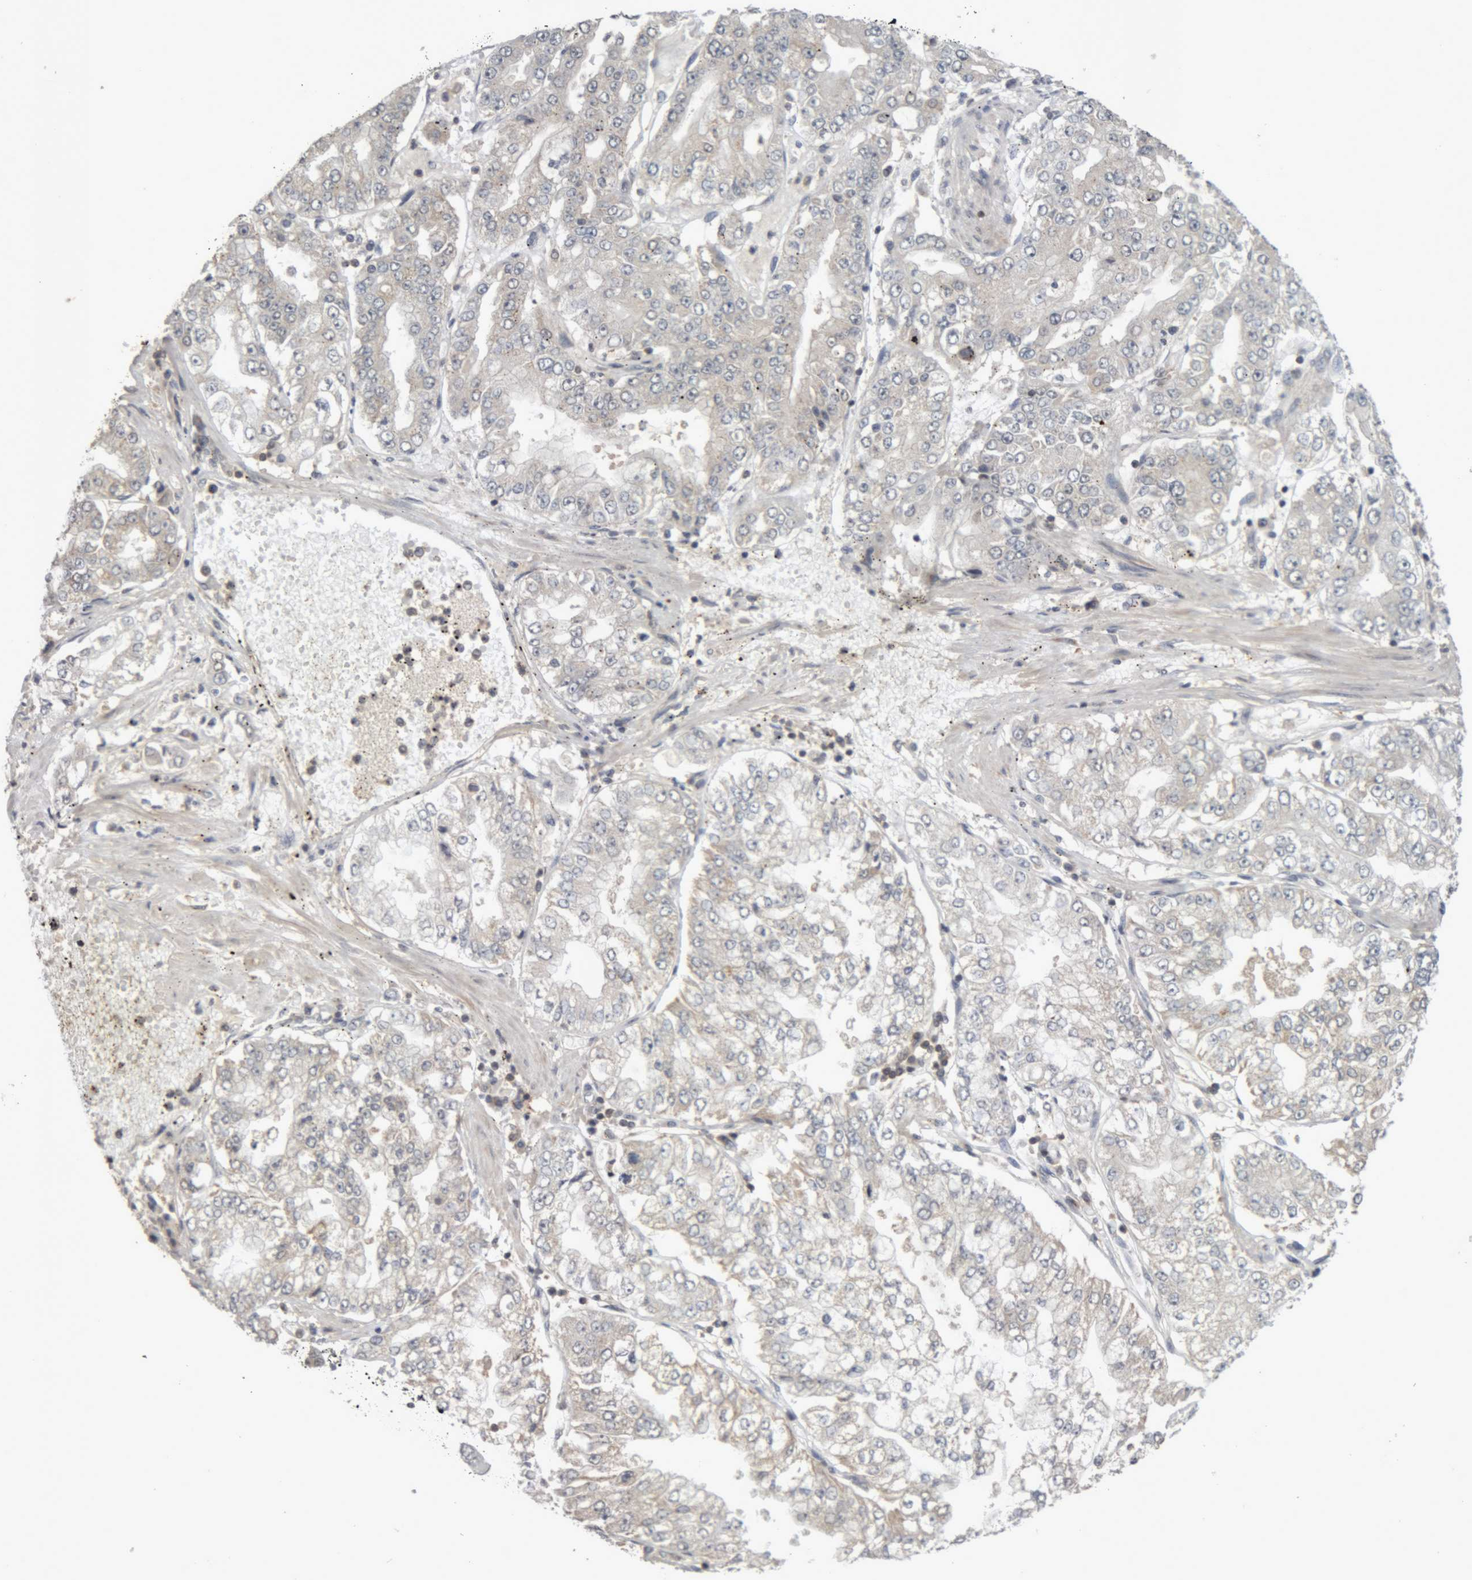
{"staining": {"intensity": "weak", "quantity": "<25%", "location": "cytoplasmic/membranous"}, "tissue": "stomach cancer", "cell_type": "Tumor cells", "image_type": "cancer", "snomed": [{"axis": "morphology", "description": "Adenocarcinoma, NOS"}, {"axis": "topography", "description": "Stomach"}], "caption": "DAB (3,3'-diaminobenzidine) immunohistochemical staining of stomach cancer reveals no significant expression in tumor cells.", "gene": "NFATC2", "patient": {"sex": "male", "age": 76}}